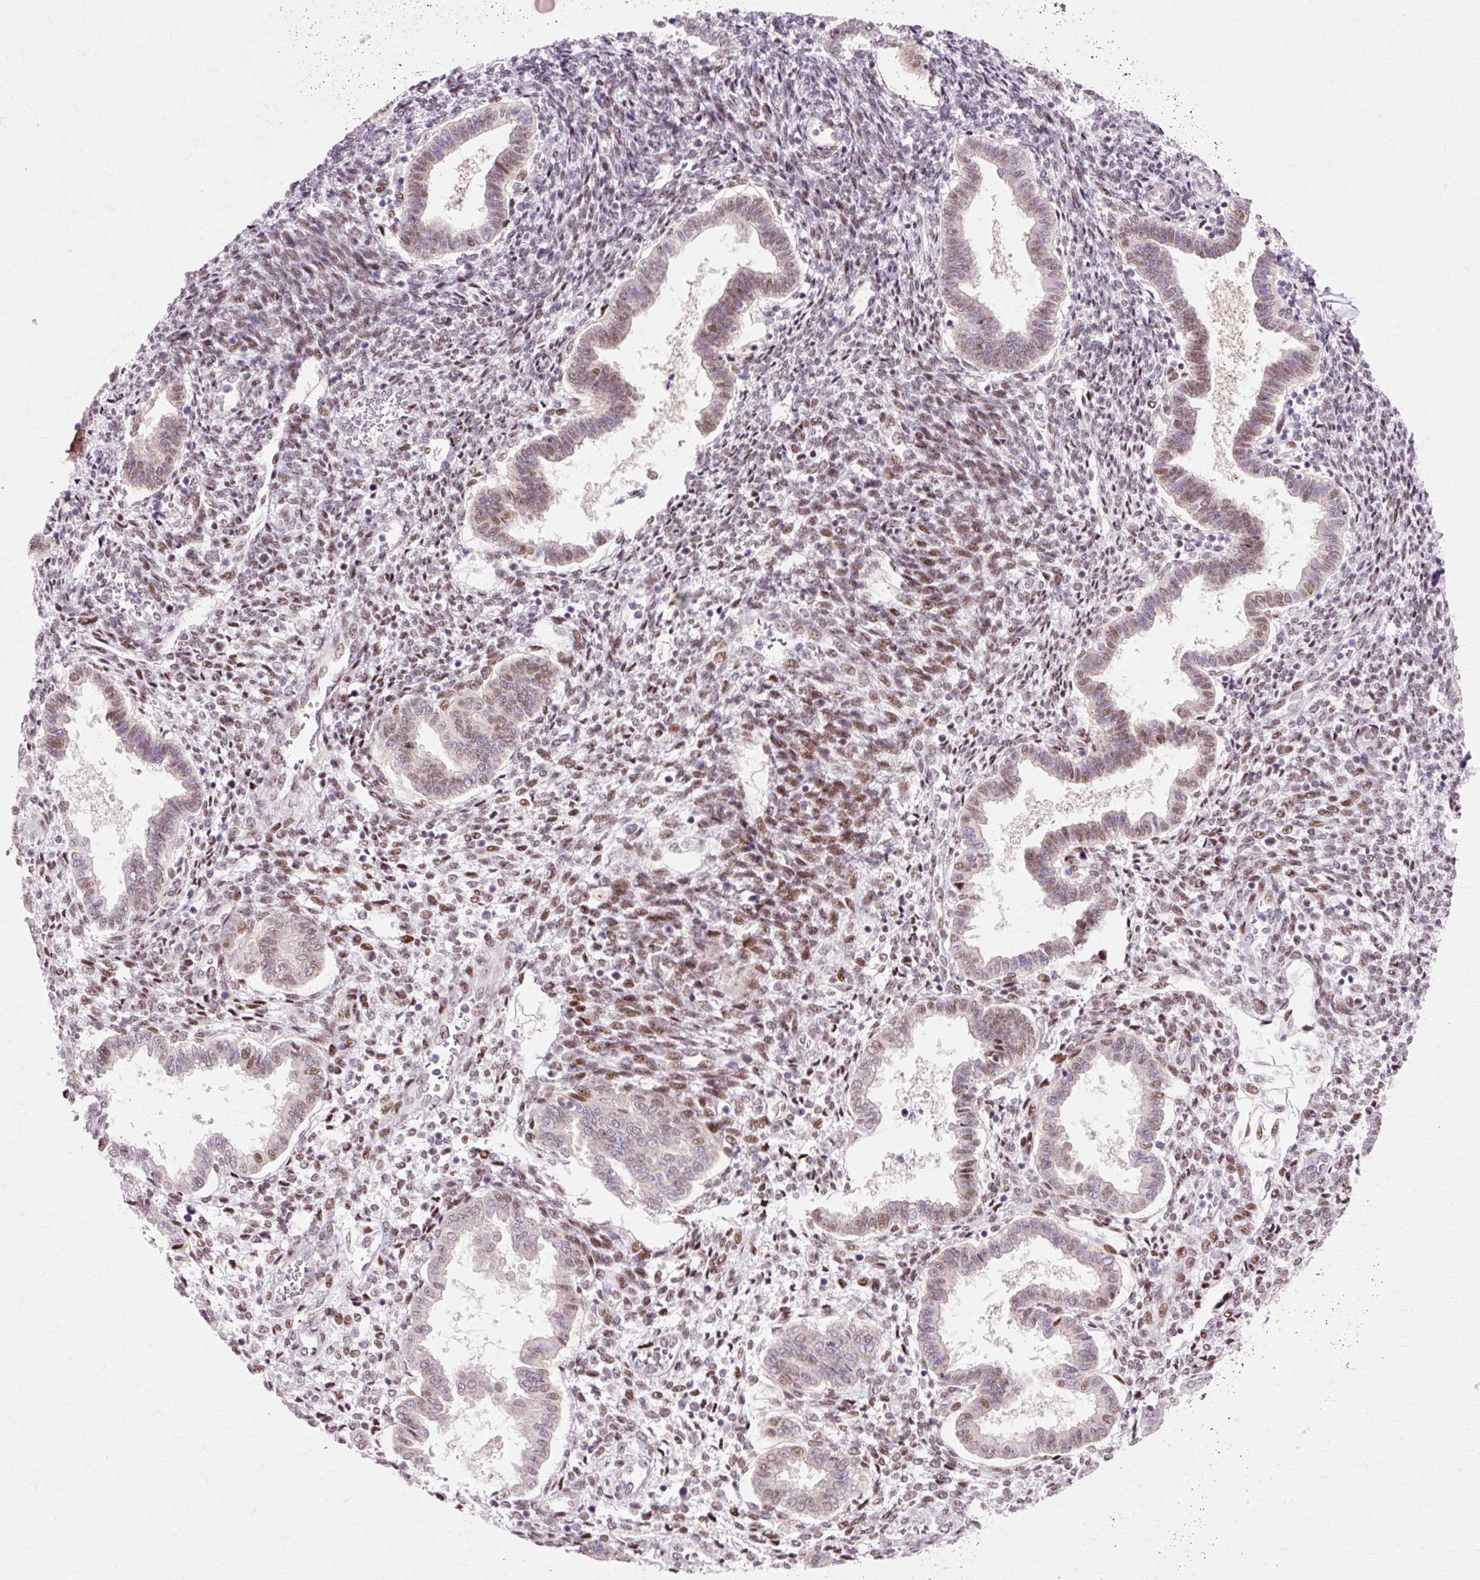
{"staining": {"intensity": "moderate", "quantity": "25%-75%", "location": "nuclear"}, "tissue": "endometrium", "cell_type": "Cells in endometrial stroma", "image_type": "normal", "snomed": [{"axis": "morphology", "description": "Normal tissue, NOS"}, {"axis": "topography", "description": "Endometrium"}], "caption": "Protein staining of benign endometrium exhibits moderate nuclear expression in approximately 25%-75% of cells in endometrial stroma.", "gene": "MACROD2", "patient": {"sex": "female", "age": 24}}